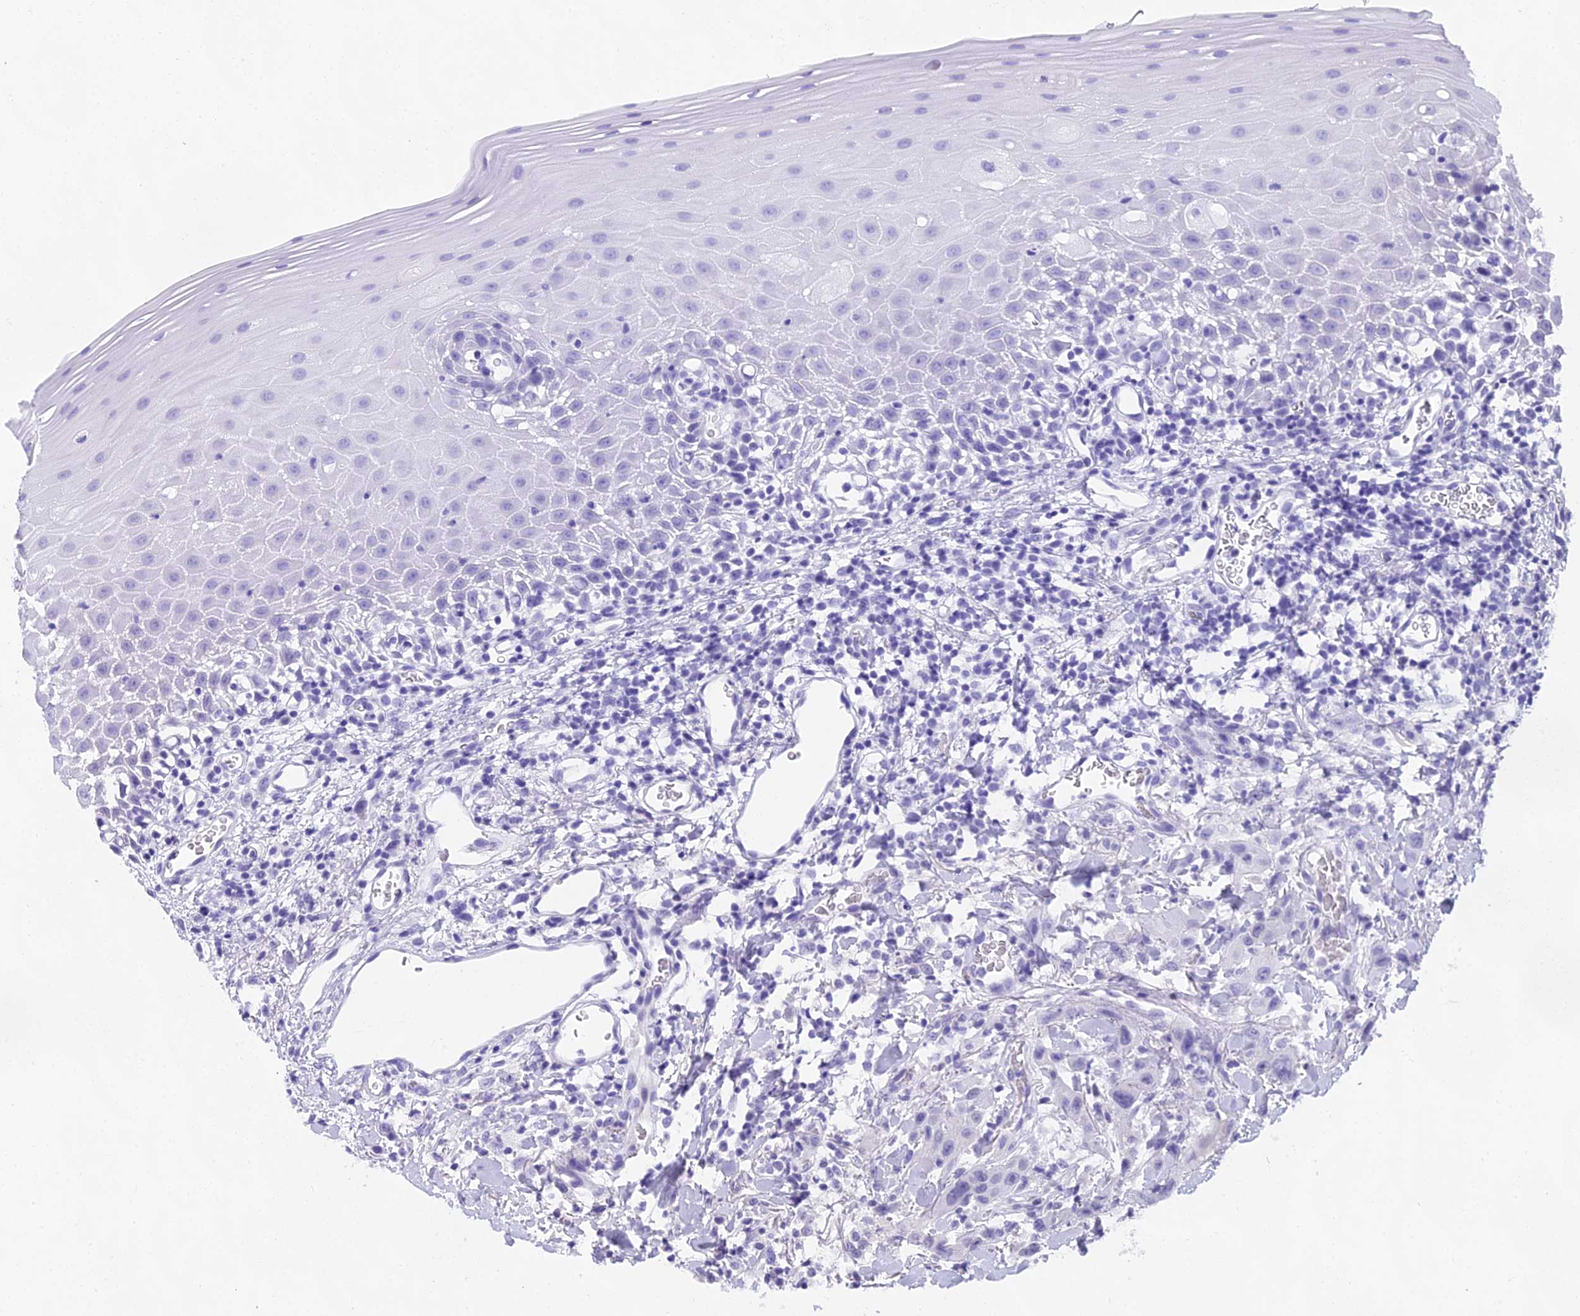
{"staining": {"intensity": "negative", "quantity": "none", "location": "none"}, "tissue": "oral mucosa", "cell_type": "Squamous epithelial cells", "image_type": "normal", "snomed": [{"axis": "morphology", "description": "Normal tissue, NOS"}, {"axis": "topography", "description": "Oral tissue"}], "caption": "Squamous epithelial cells show no significant staining in benign oral mucosa.", "gene": "MAT2A", "patient": {"sex": "female", "age": 70}}